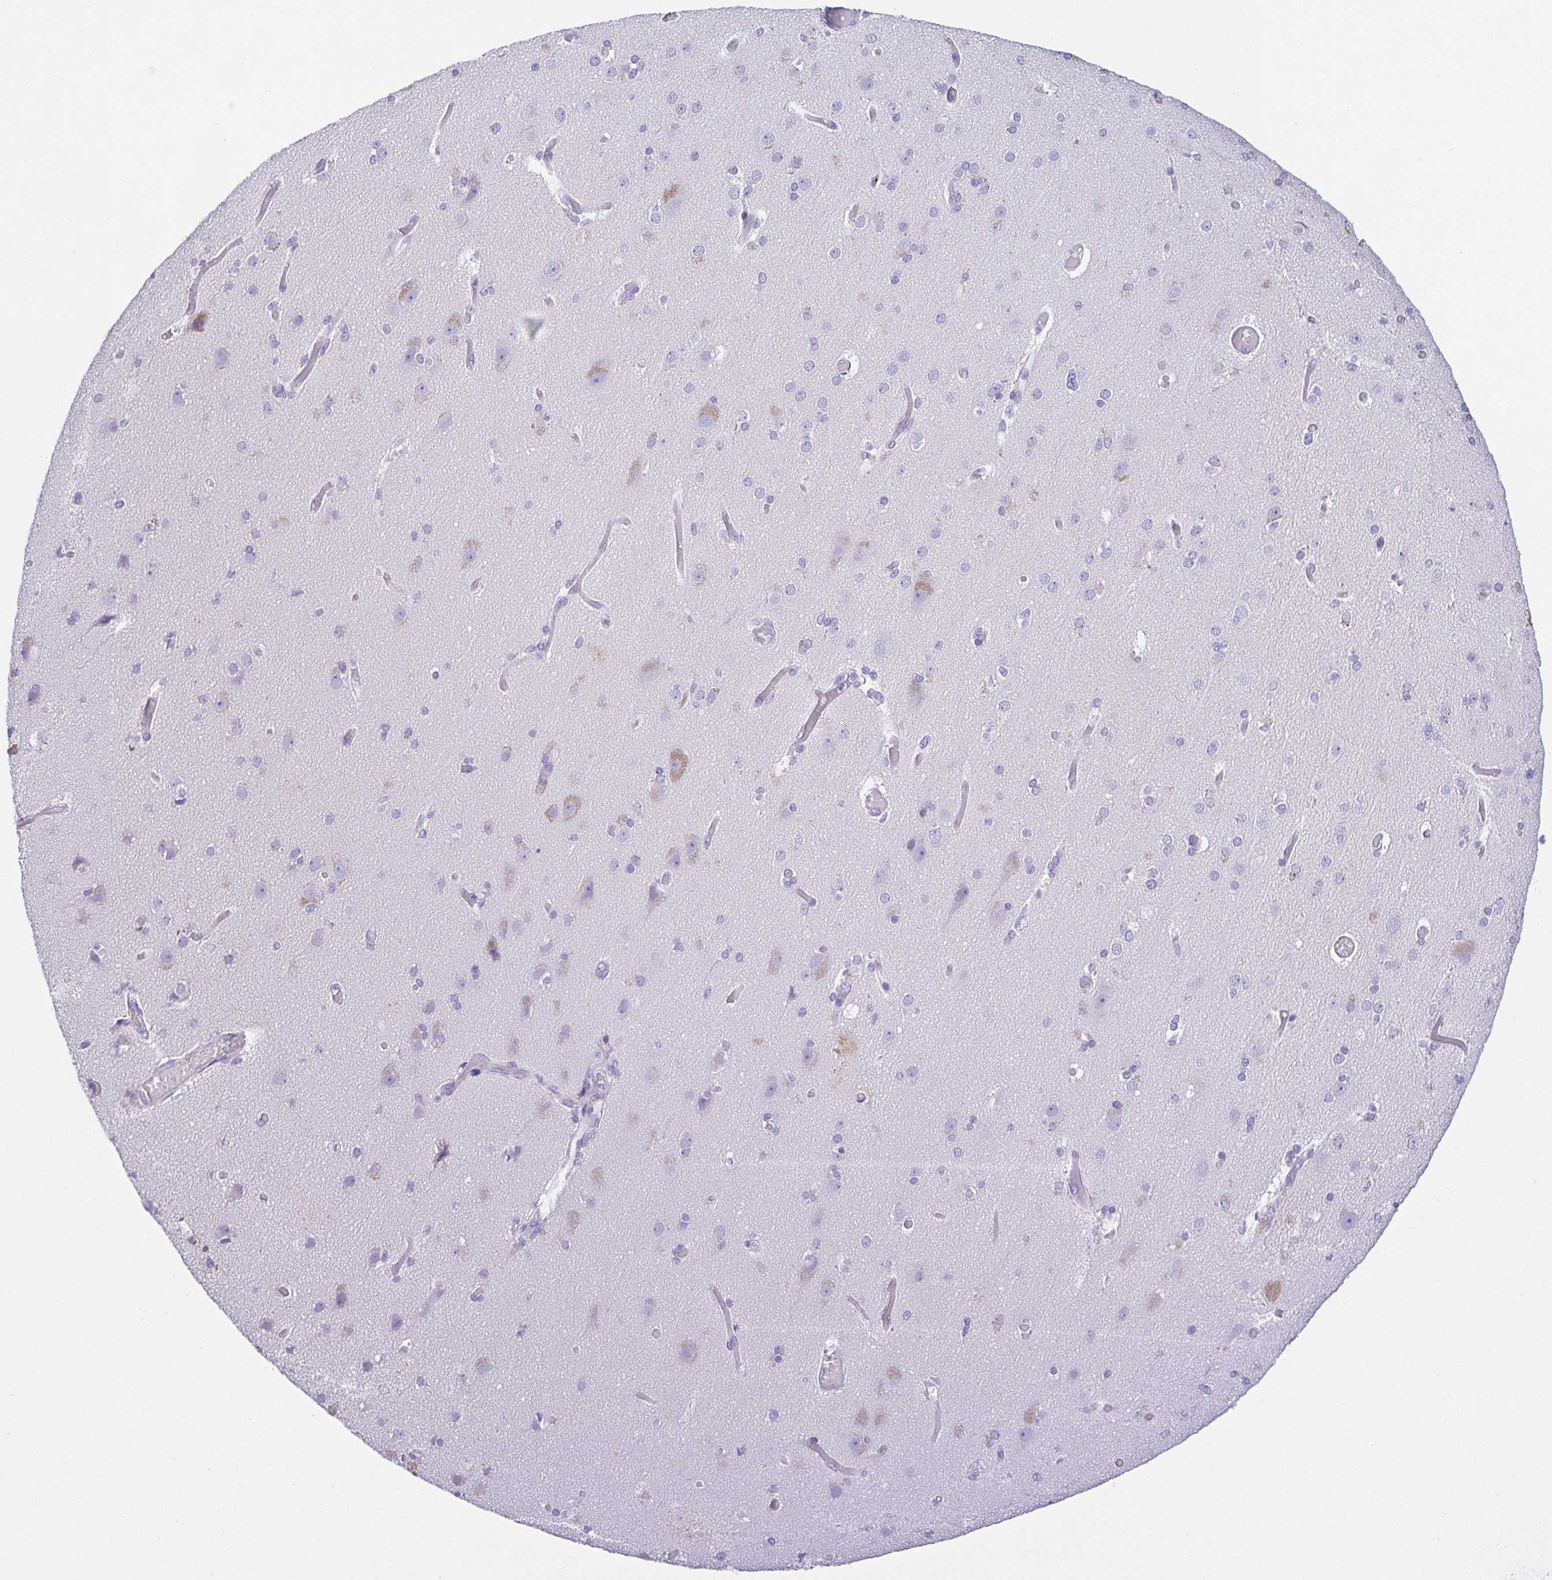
{"staining": {"intensity": "negative", "quantity": "none", "location": "none"}, "tissue": "cerebral cortex", "cell_type": "Endothelial cells", "image_type": "normal", "snomed": [{"axis": "morphology", "description": "Normal tissue, NOS"}, {"axis": "morphology", "description": "Glioma, malignant, High grade"}, {"axis": "topography", "description": "Cerebral cortex"}], "caption": "Cerebral cortex was stained to show a protein in brown. There is no significant expression in endothelial cells. (Stains: DAB immunohistochemistry with hematoxylin counter stain, Microscopy: brightfield microscopy at high magnification).", "gene": "LUZP4", "patient": {"sex": "male", "age": 71}}